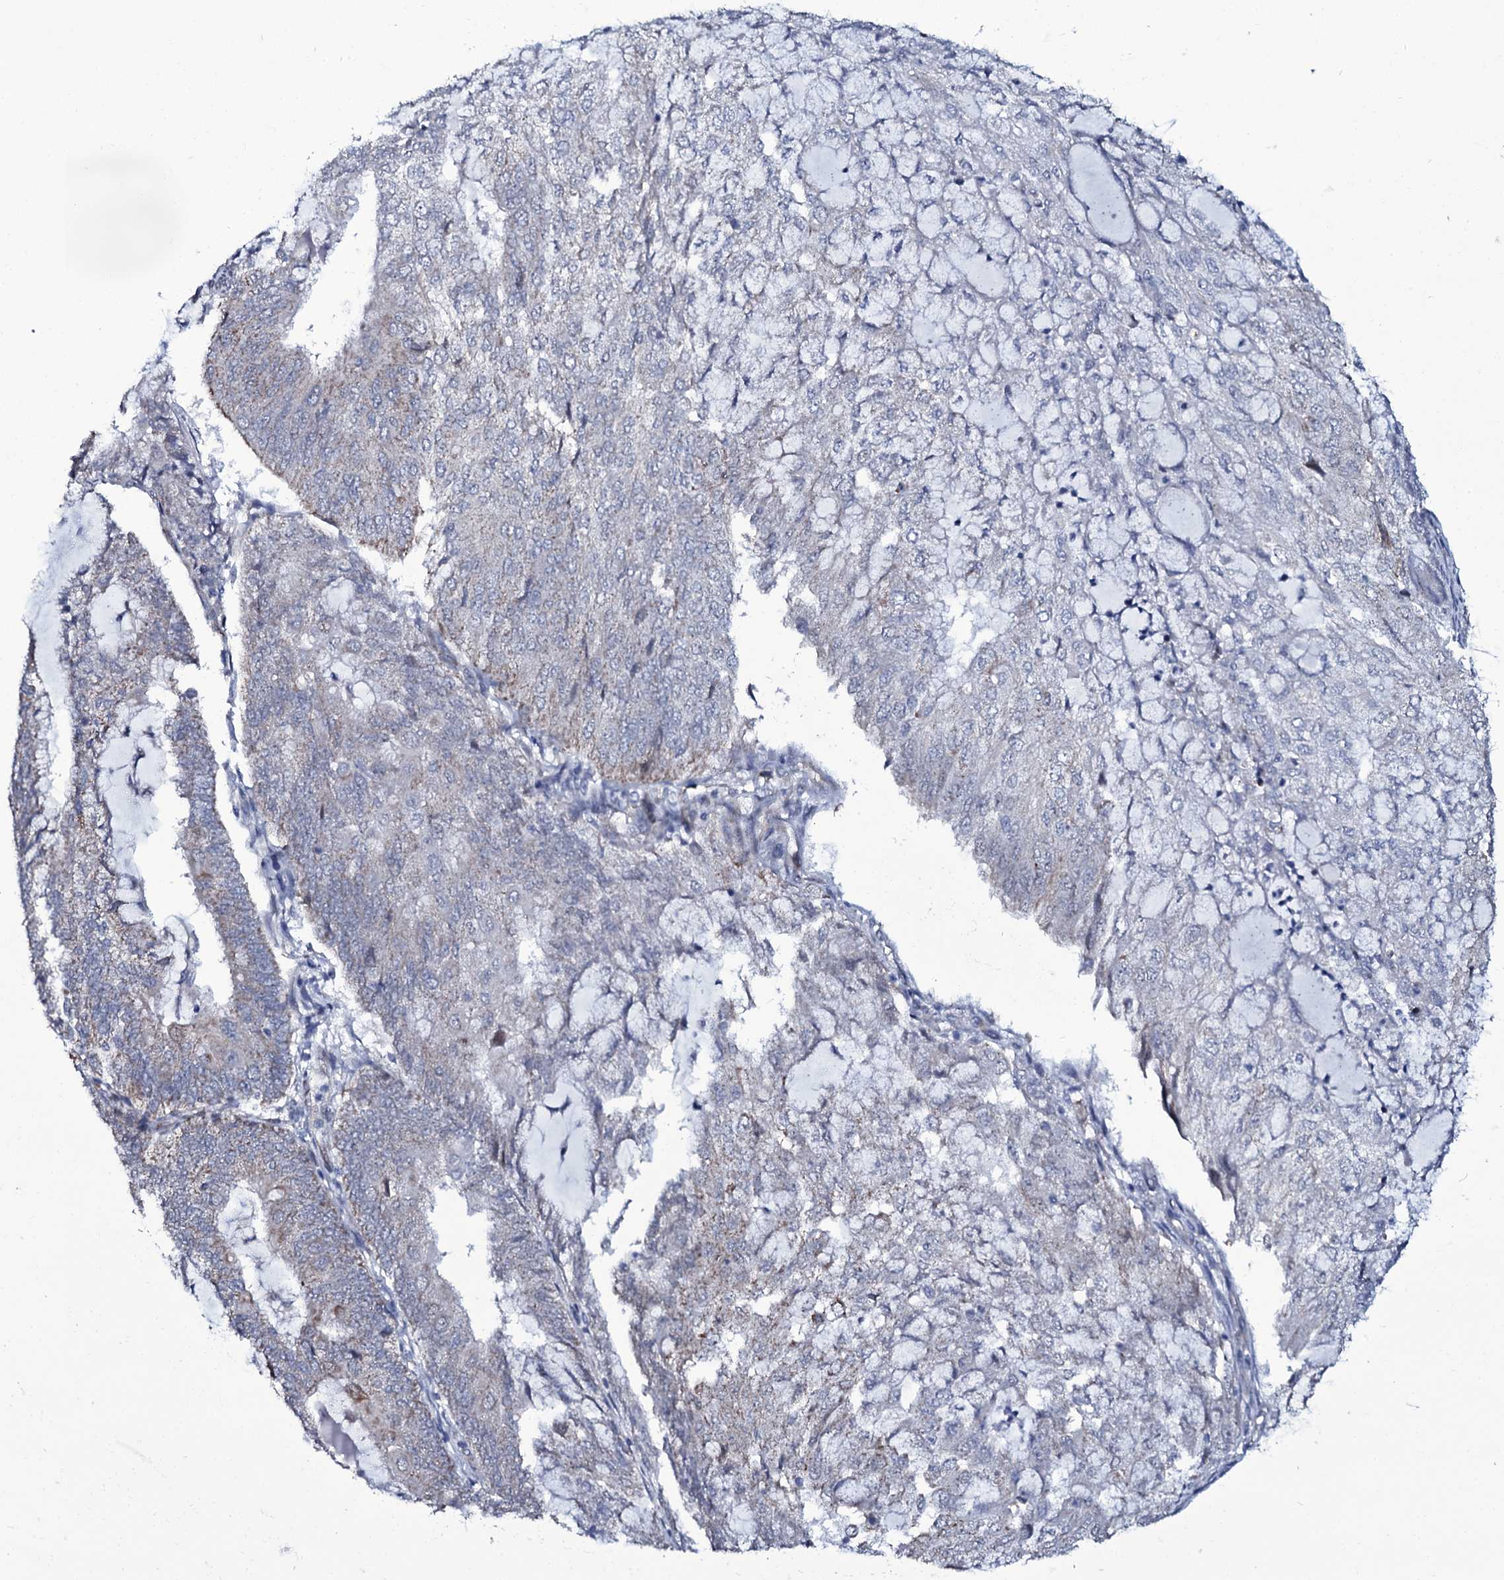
{"staining": {"intensity": "weak", "quantity": "25%-75%", "location": "cytoplasmic/membranous"}, "tissue": "endometrial cancer", "cell_type": "Tumor cells", "image_type": "cancer", "snomed": [{"axis": "morphology", "description": "Adenocarcinoma, NOS"}, {"axis": "topography", "description": "Endometrium"}], "caption": "There is low levels of weak cytoplasmic/membranous positivity in tumor cells of endometrial adenocarcinoma, as demonstrated by immunohistochemical staining (brown color).", "gene": "WIPF3", "patient": {"sex": "female", "age": 81}}